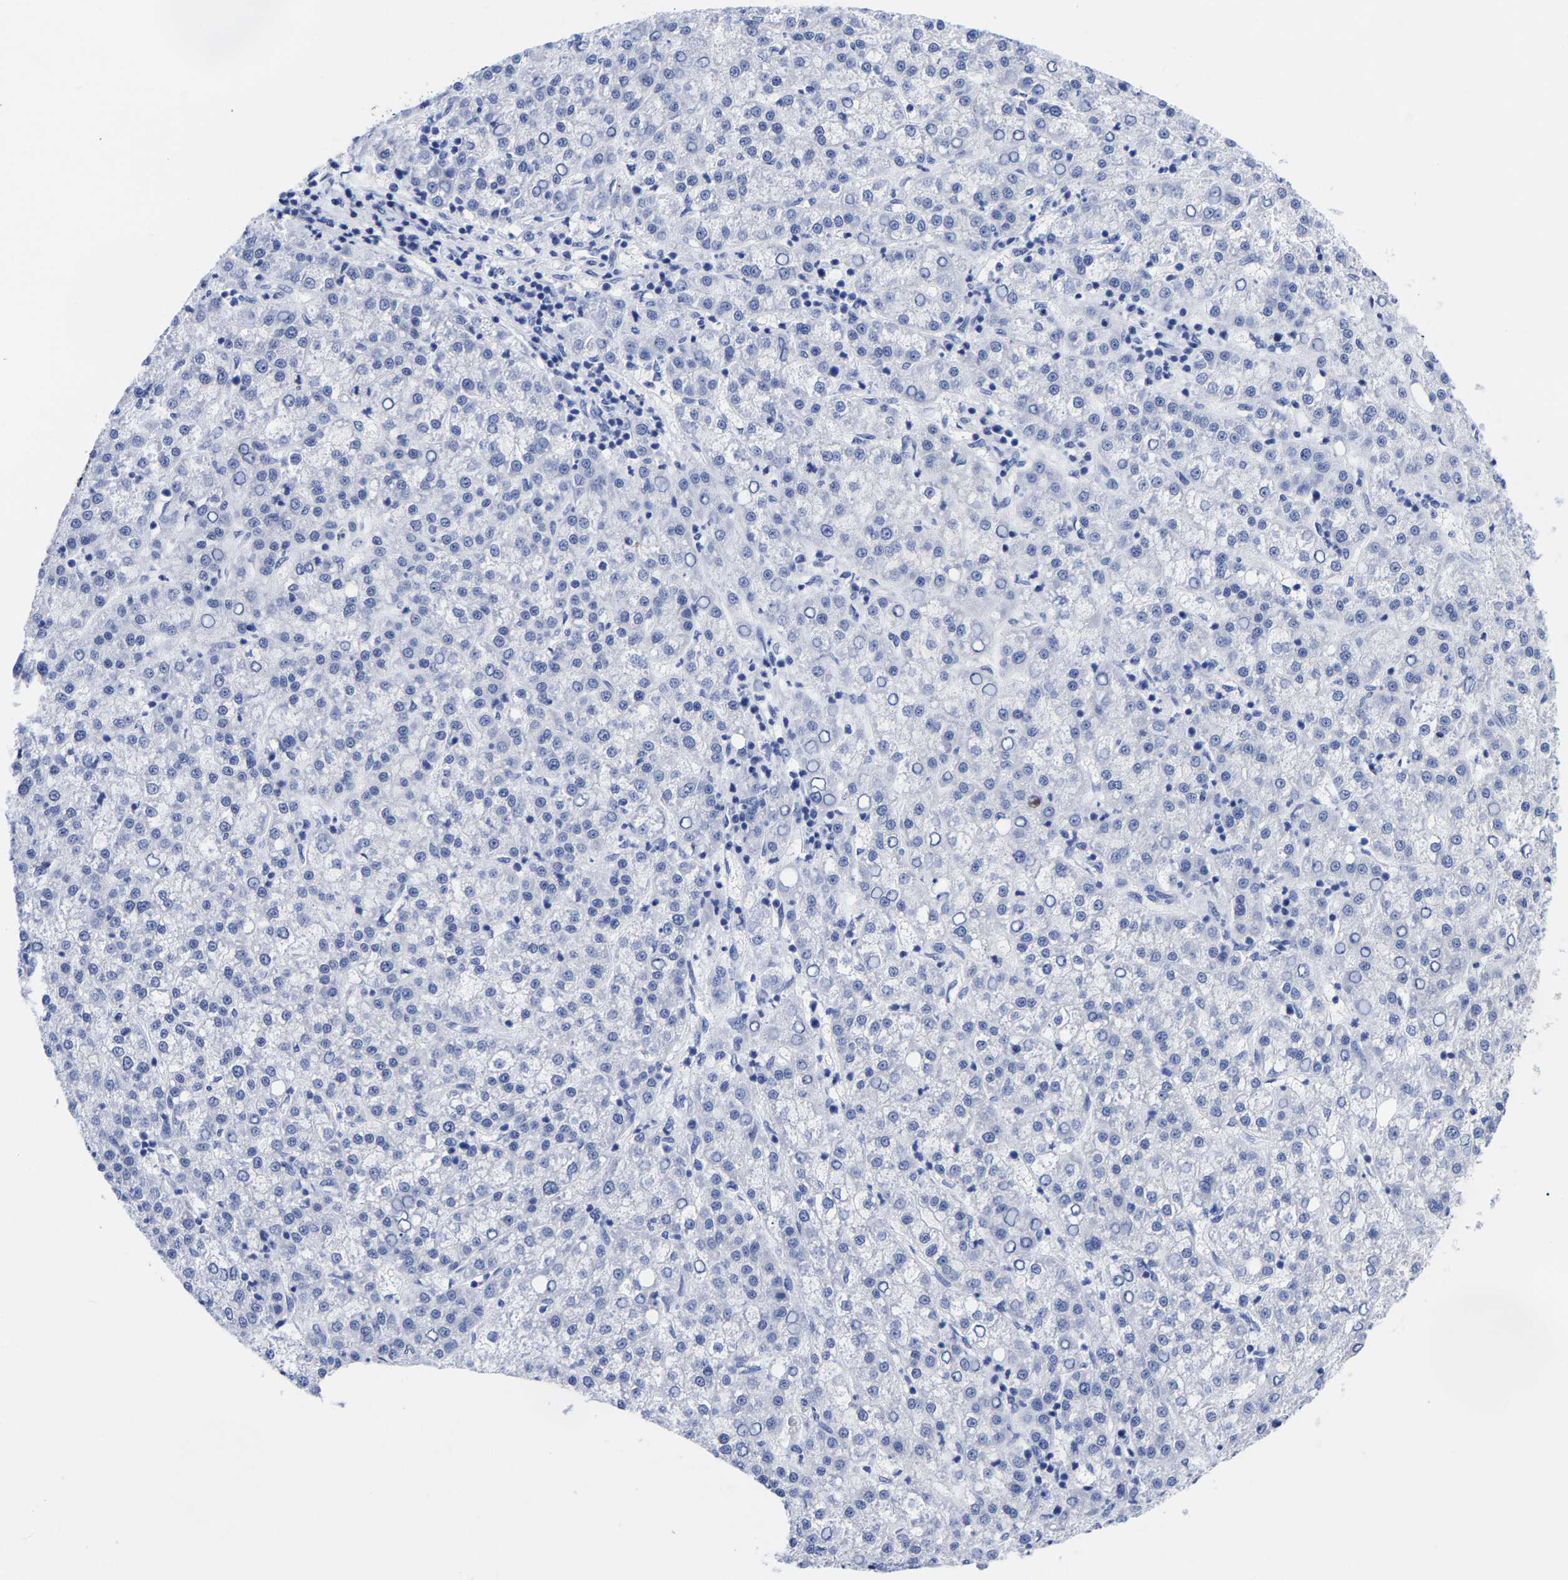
{"staining": {"intensity": "negative", "quantity": "none", "location": "none"}, "tissue": "liver cancer", "cell_type": "Tumor cells", "image_type": "cancer", "snomed": [{"axis": "morphology", "description": "Carcinoma, Hepatocellular, NOS"}, {"axis": "topography", "description": "Liver"}], "caption": "The image displays no staining of tumor cells in liver hepatocellular carcinoma.", "gene": "CFAP298", "patient": {"sex": "female", "age": 58}}